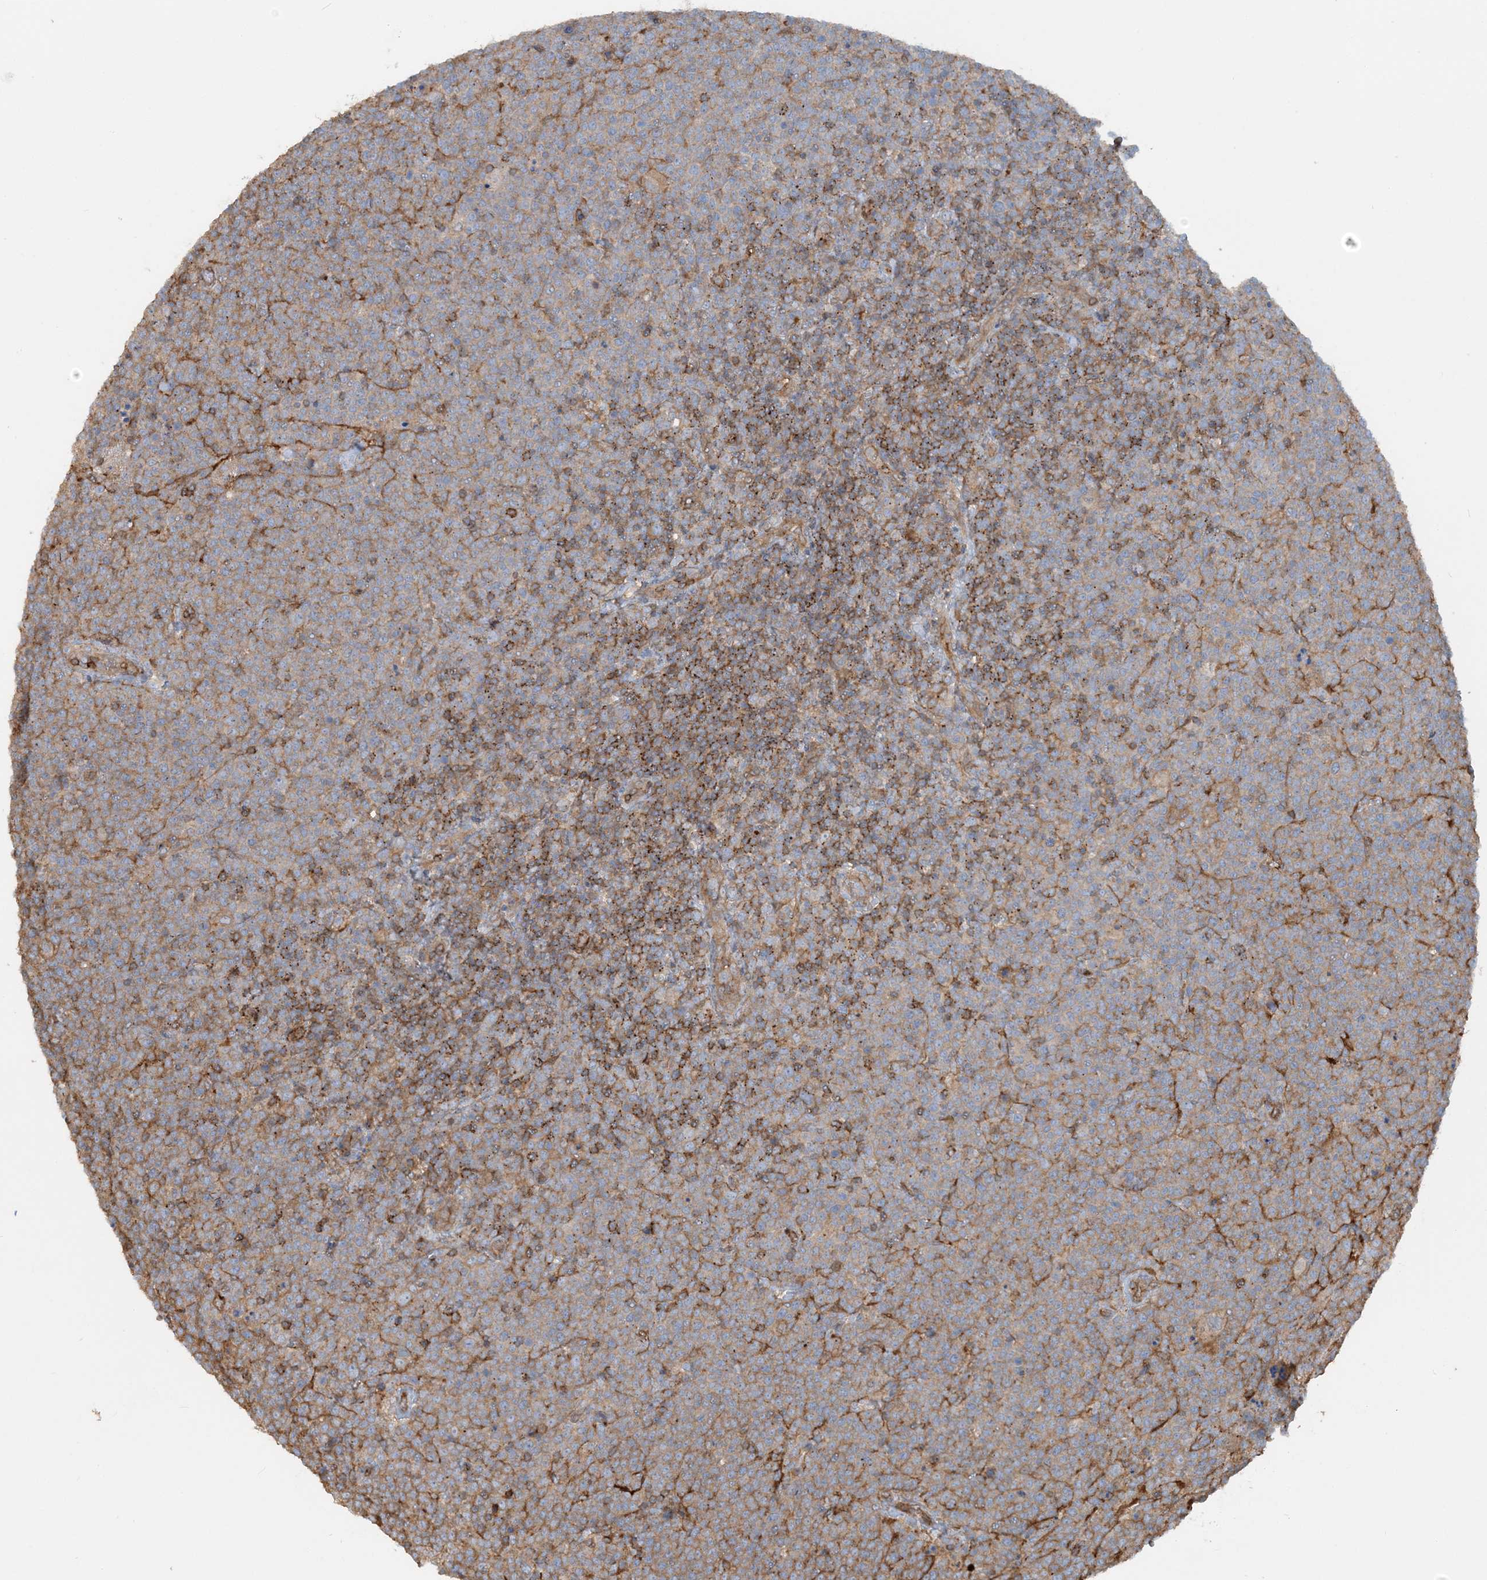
{"staining": {"intensity": "weak", "quantity": "25%-75%", "location": "cytoplasmic/membranous"}, "tissue": "lymphoma", "cell_type": "Tumor cells", "image_type": "cancer", "snomed": [{"axis": "morphology", "description": "Malignant lymphoma, non-Hodgkin's type, High grade"}, {"axis": "topography", "description": "Lymph node"}], "caption": "There is low levels of weak cytoplasmic/membranous expression in tumor cells of malignant lymphoma, non-Hodgkin's type (high-grade), as demonstrated by immunohistochemical staining (brown color).", "gene": "DSTN", "patient": {"sex": "male", "age": 61}}